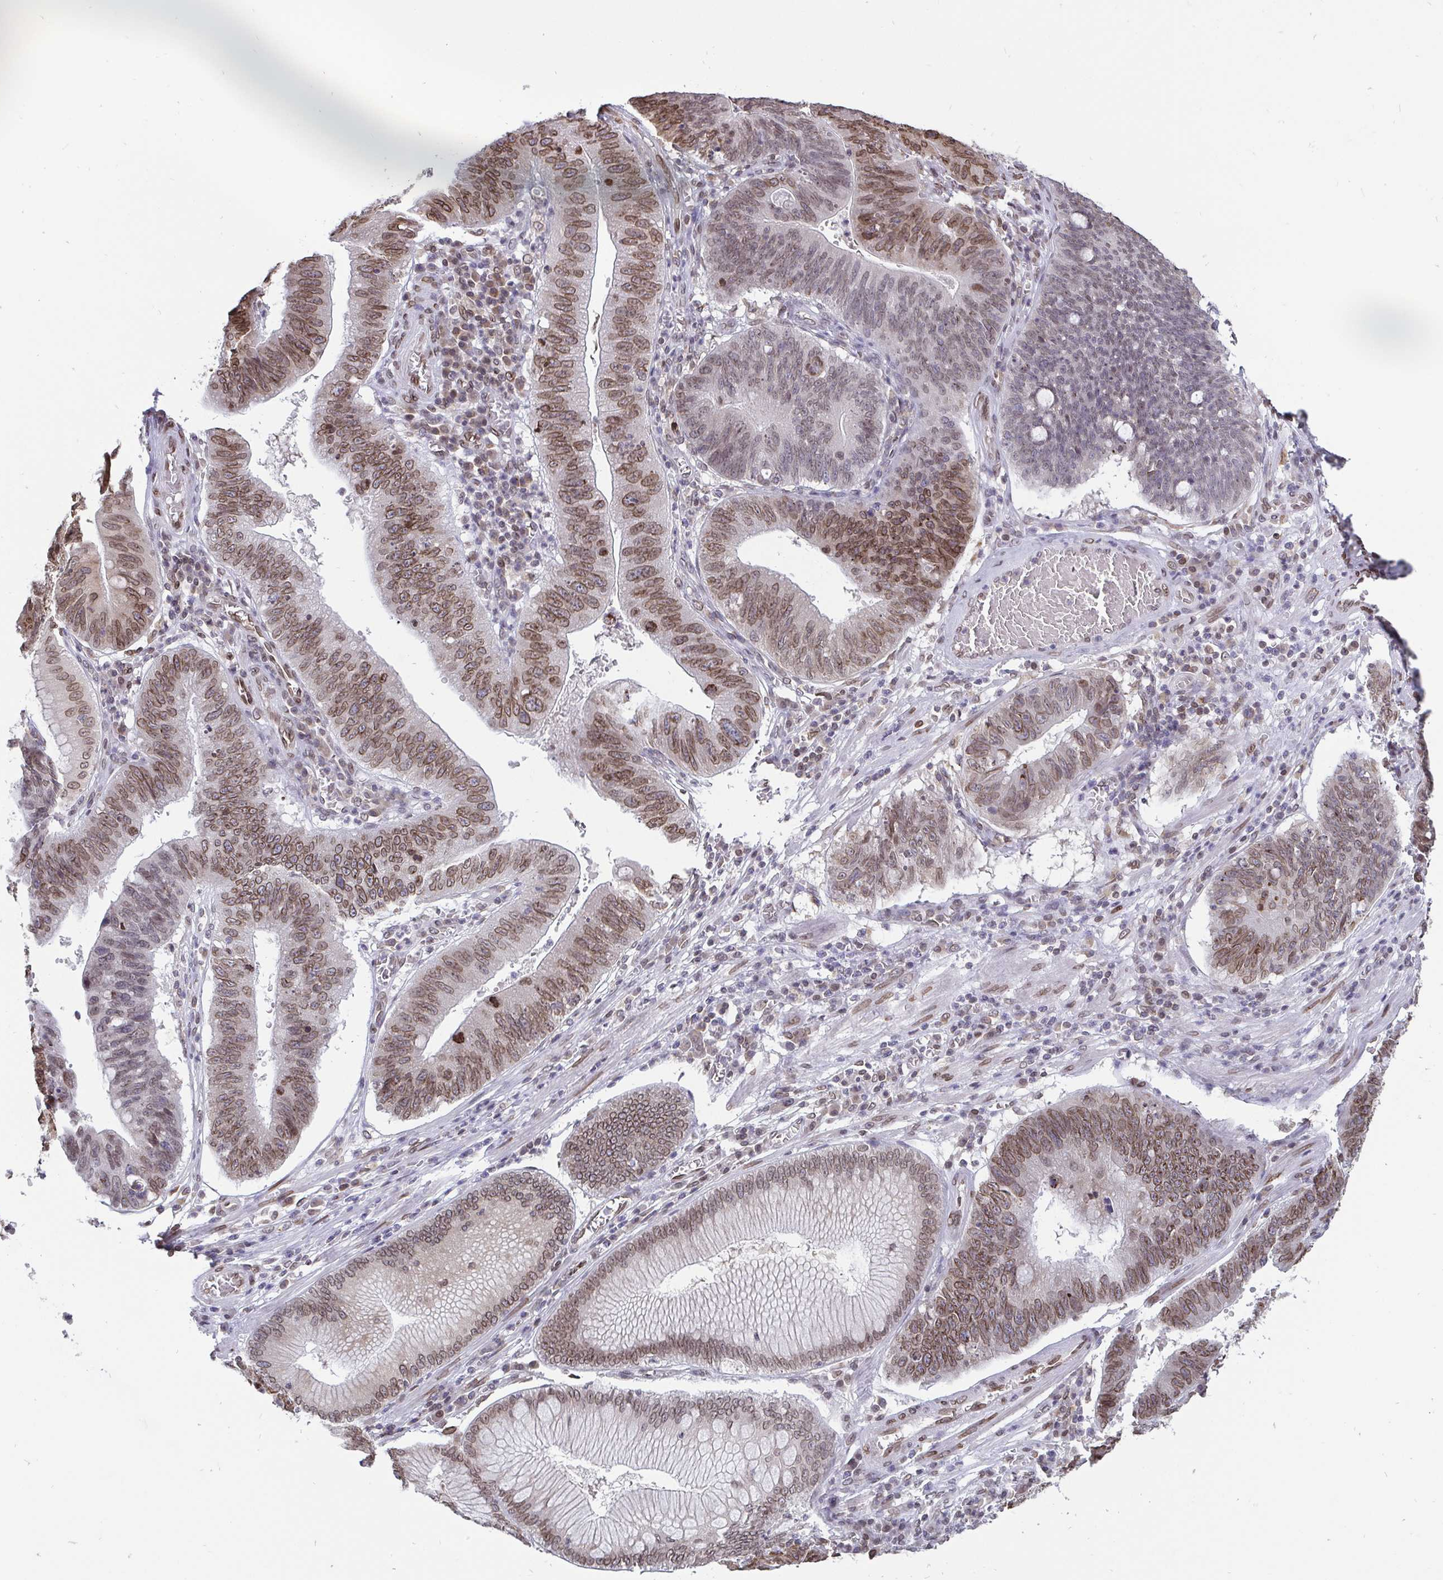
{"staining": {"intensity": "moderate", "quantity": ">75%", "location": "cytoplasmic/membranous,nuclear"}, "tissue": "stomach cancer", "cell_type": "Tumor cells", "image_type": "cancer", "snomed": [{"axis": "morphology", "description": "Adenocarcinoma, NOS"}, {"axis": "topography", "description": "Stomach"}], "caption": "A high-resolution histopathology image shows immunohistochemistry staining of stomach cancer, which shows moderate cytoplasmic/membranous and nuclear expression in approximately >75% of tumor cells.", "gene": "EMD", "patient": {"sex": "male", "age": 59}}